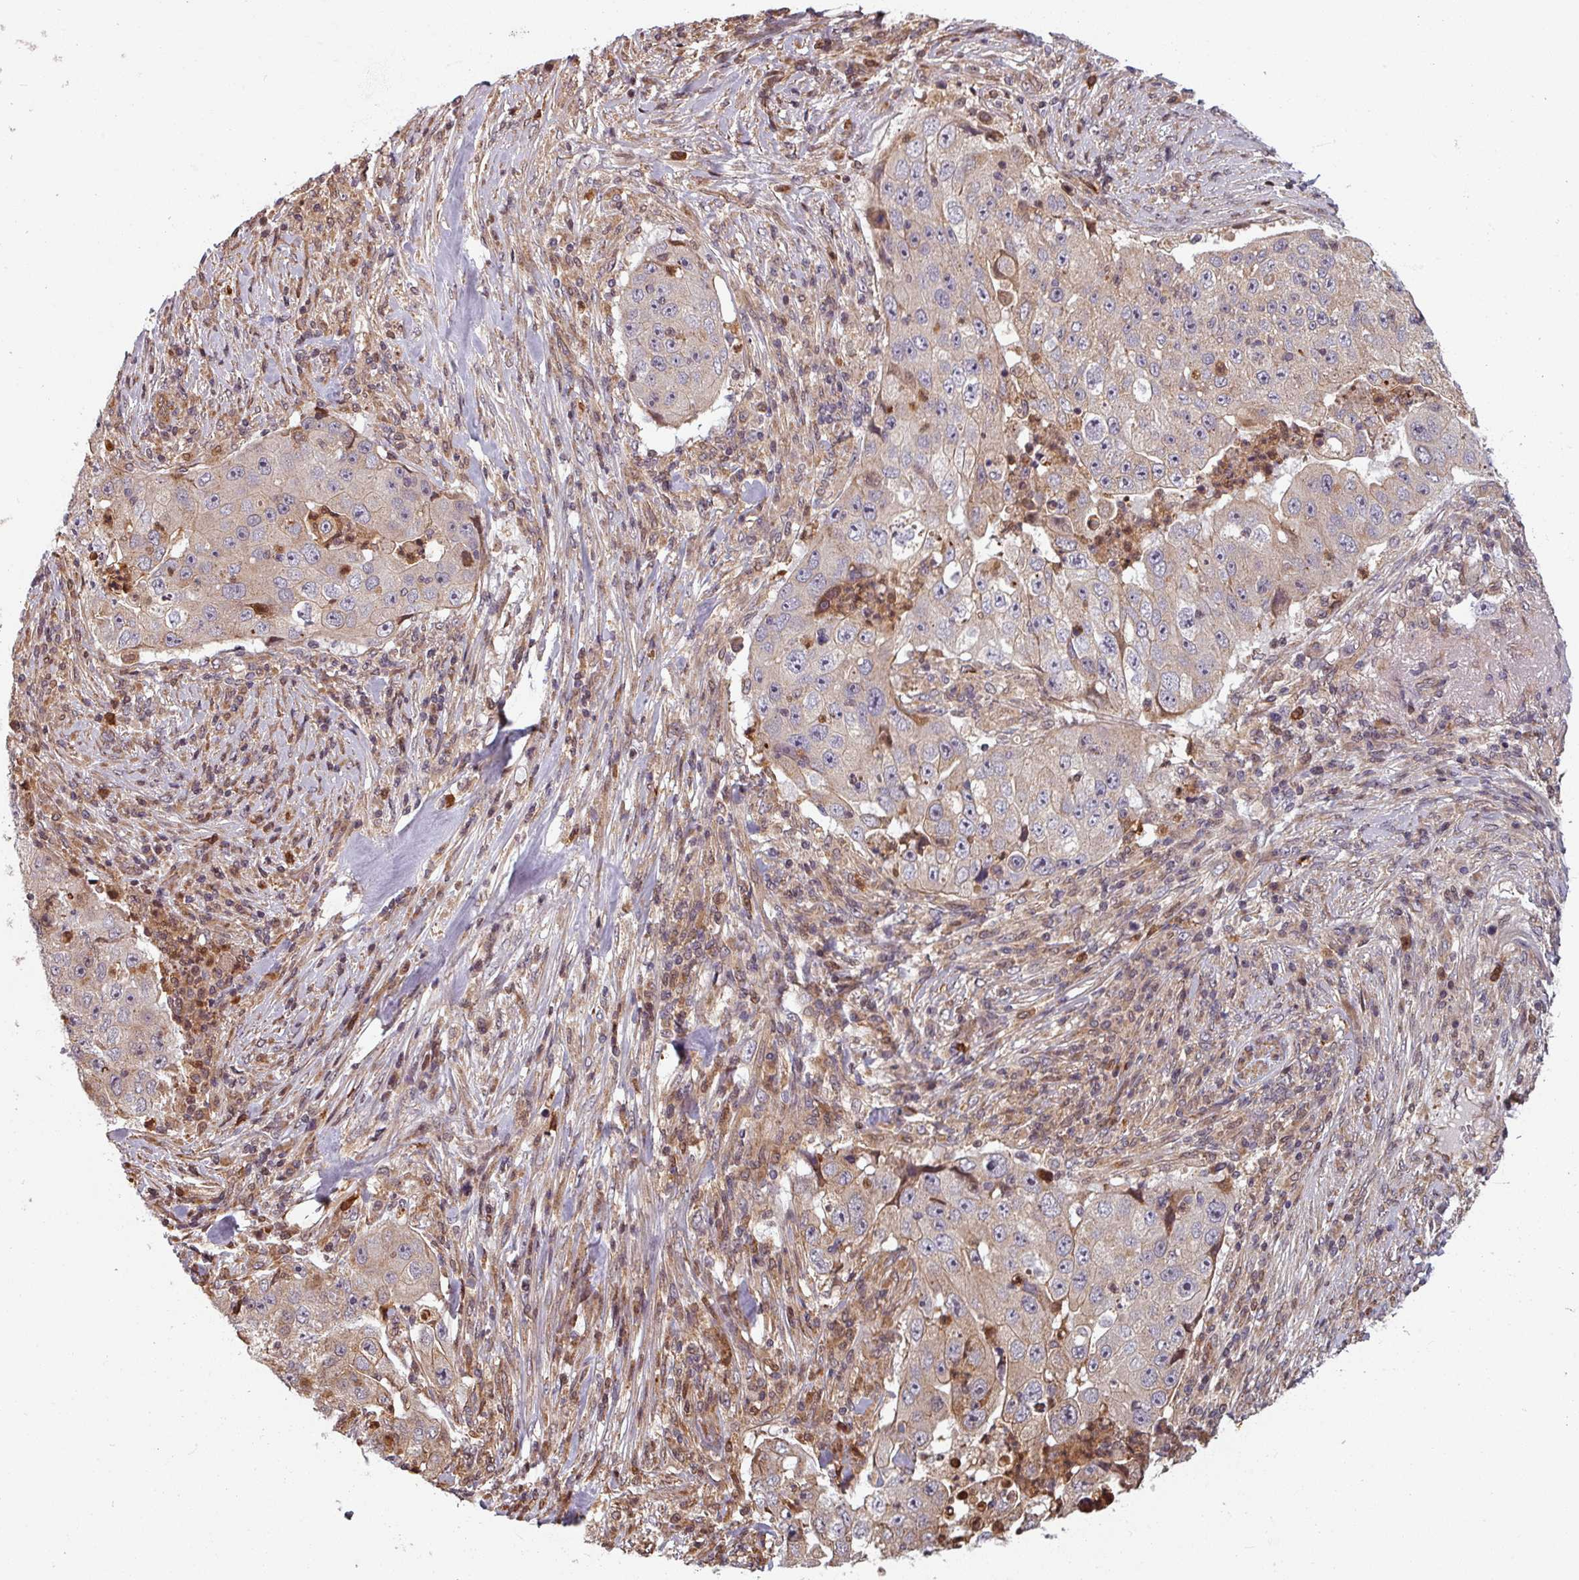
{"staining": {"intensity": "negative", "quantity": "none", "location": "none"}, "tissue": "lung cancer", "cell_type": "Tumor cells", "image_type": "cancer", "snomed": [{"axis": "morphology", "description": "Squamous cell carcinoma, NOS"}, {"axis": "topography", "description": "Lung"}], "caption": "Immunohistochemistry (IHC) image of neoplastic tissue: squamous cell carcinoma (lung) stained with DAB (3,3'-diaminobenzidine) demonstrates no significant protein positivity in tumor cells.", "gene": "EID1", "patient": {"sex": "male", "age": 64}}